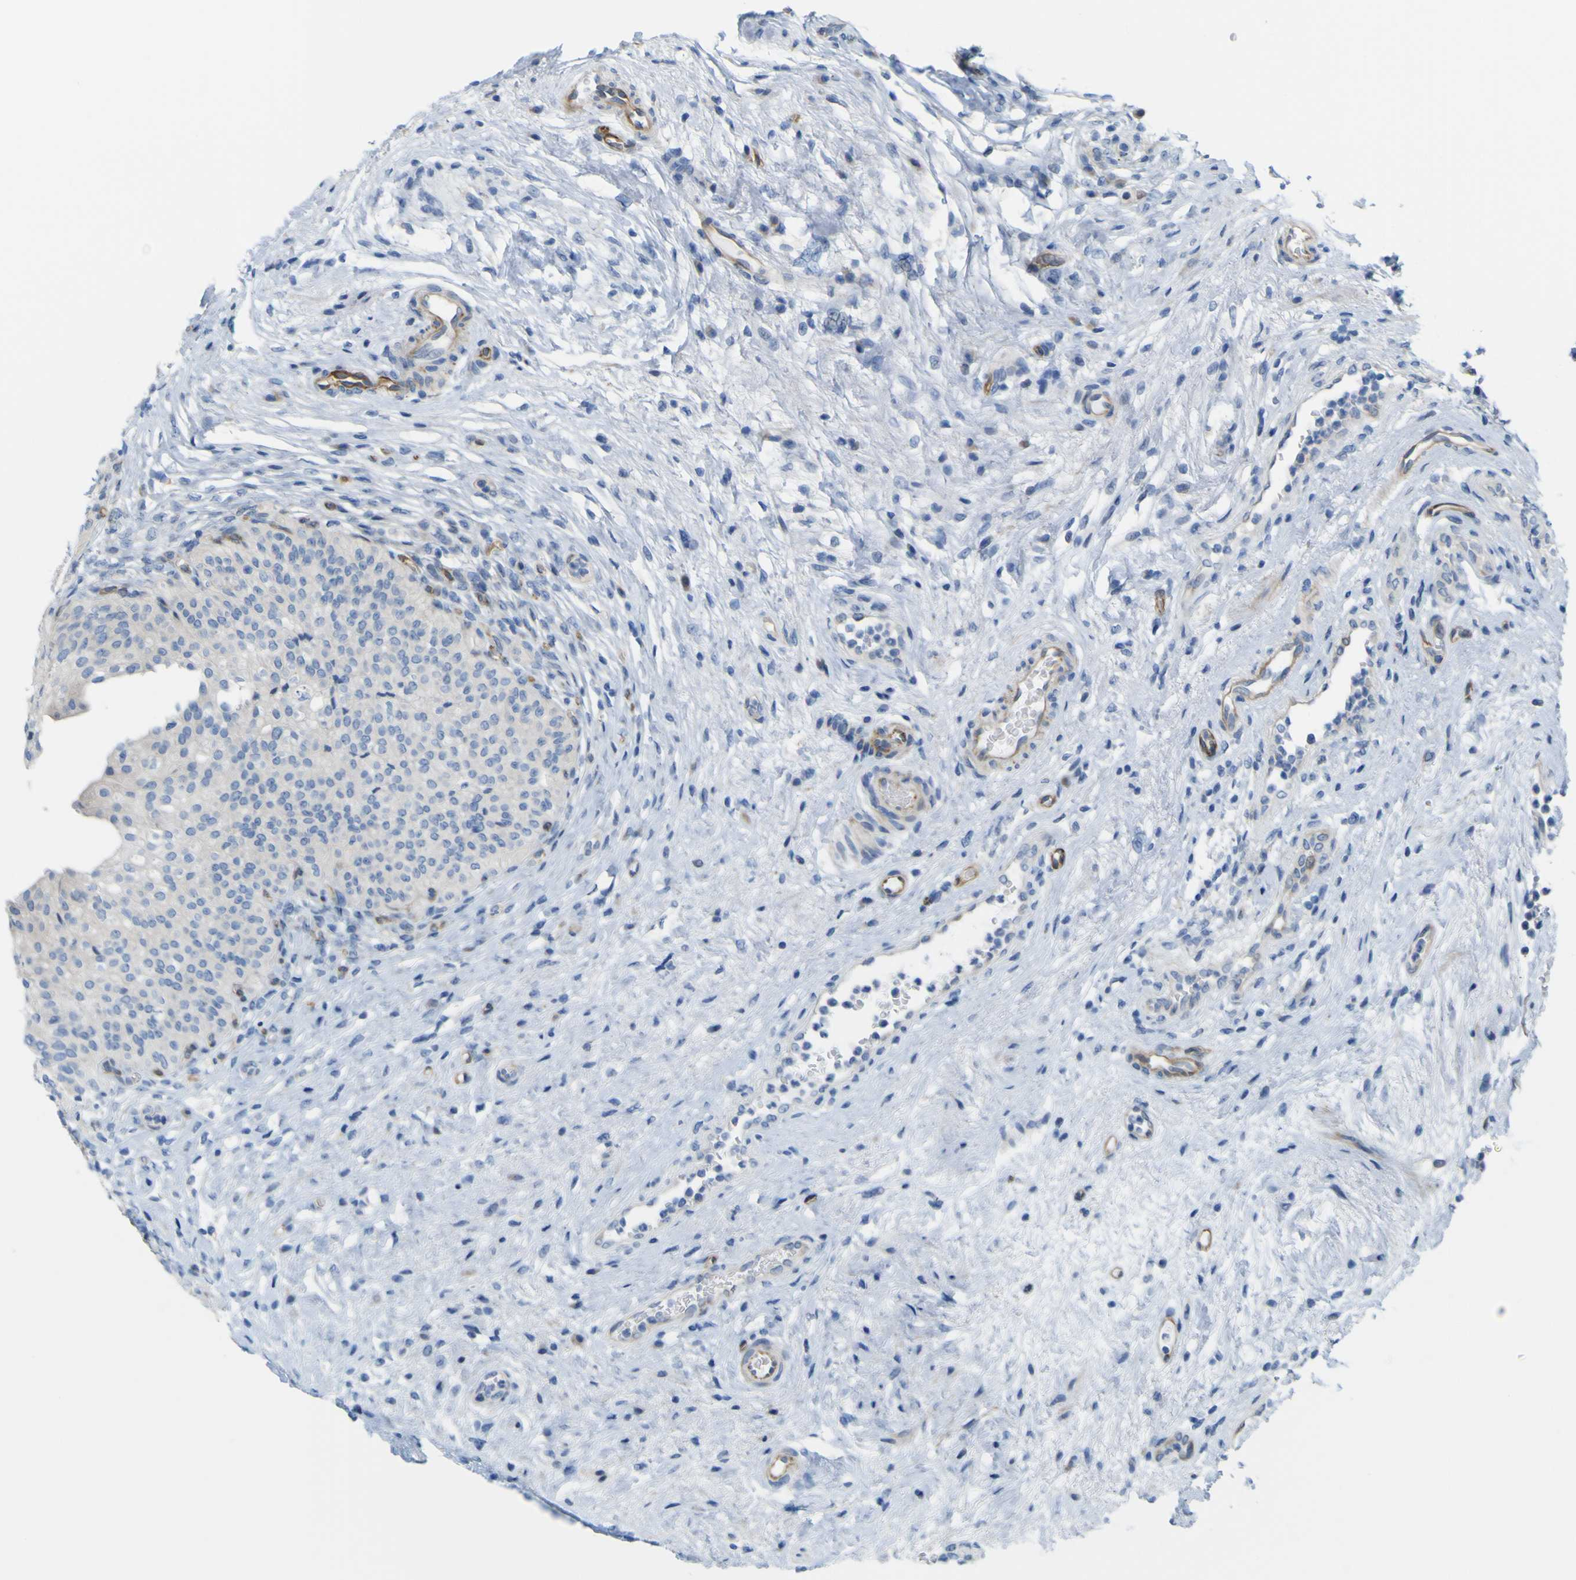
{"staining": {"intensity": "weak", "quantity": ">75%", "location": "cytoplasmic/membranous"}, "tissue": "urinary bladder", "cell_type": "Urothelial cells", "image_type": "normal", "snomed": [{"axis": "morphology", "description": "Normal tissue, NOS"}, {"axis": "topography", "description": "Urinary bladder"}], "caption": "Benign urinary bladder was stained to show a protein in brown. There is low levels of weak cytoplasmic/membranous expression in about >75% of urothelial cells.", "gene": "JPH1", "patient": {"sex": "male", "age": 46}}